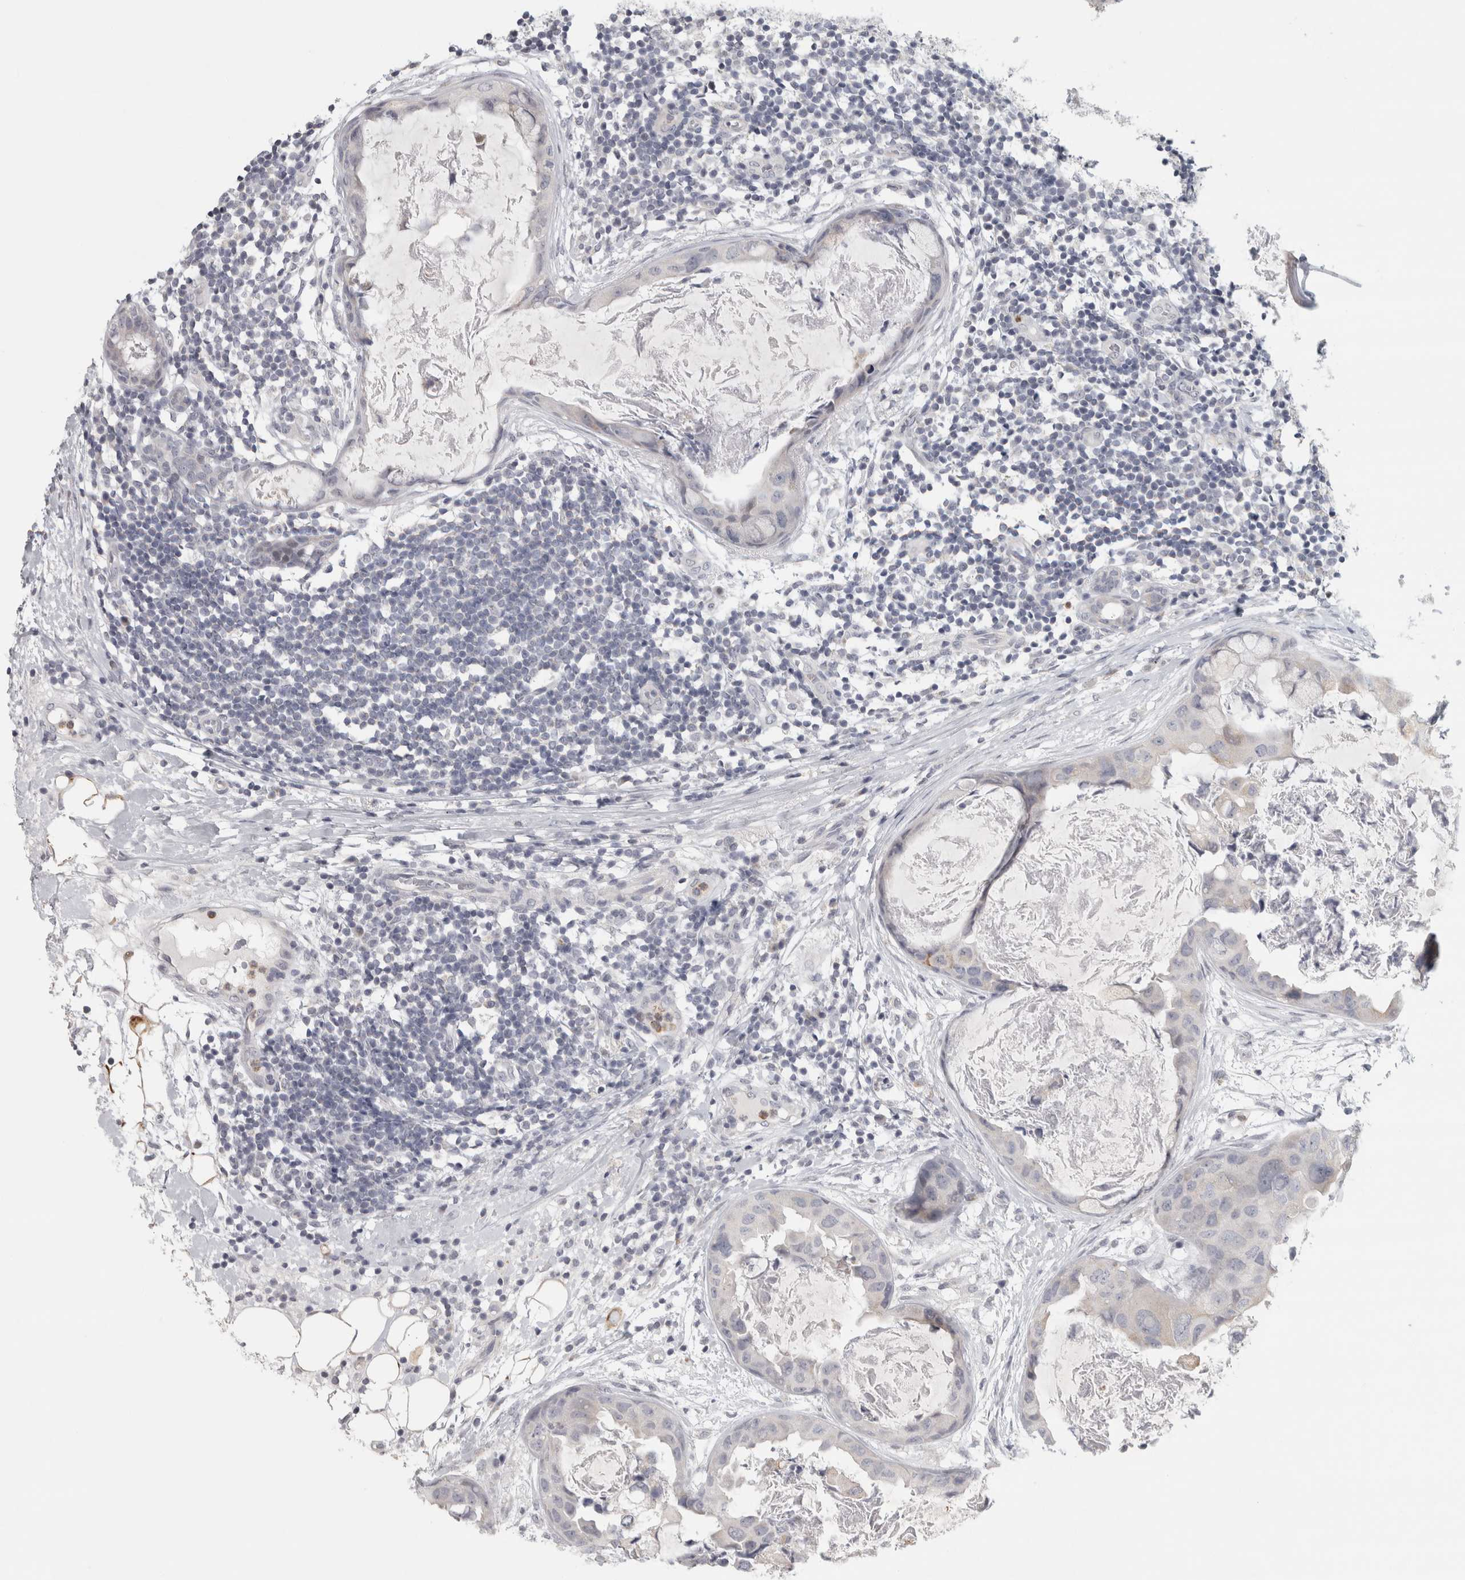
{"staining": {"intensity": "negative", "quantity": "none", "location": "none"}, "tissue": "breast cancer", "cell_type": "Tumor cells", "image_type": "cancer", "snomed": [{"axis": "morphology", "description": "Duct carcinoma"}, {"axis": "topography", "description": "Breast"}], "caption": "IHC of human breast cancer exhibits no expression in tumor cells. The staining was performed using DAB (3,3'-diaminobenzidine) to visualize the protein expression in brown, while the nuclei were stained in blue with hematoxylin (Magnification: 20x).", "gene": "PTPRN2", "patient": {"sex": "female", "age": 40}}